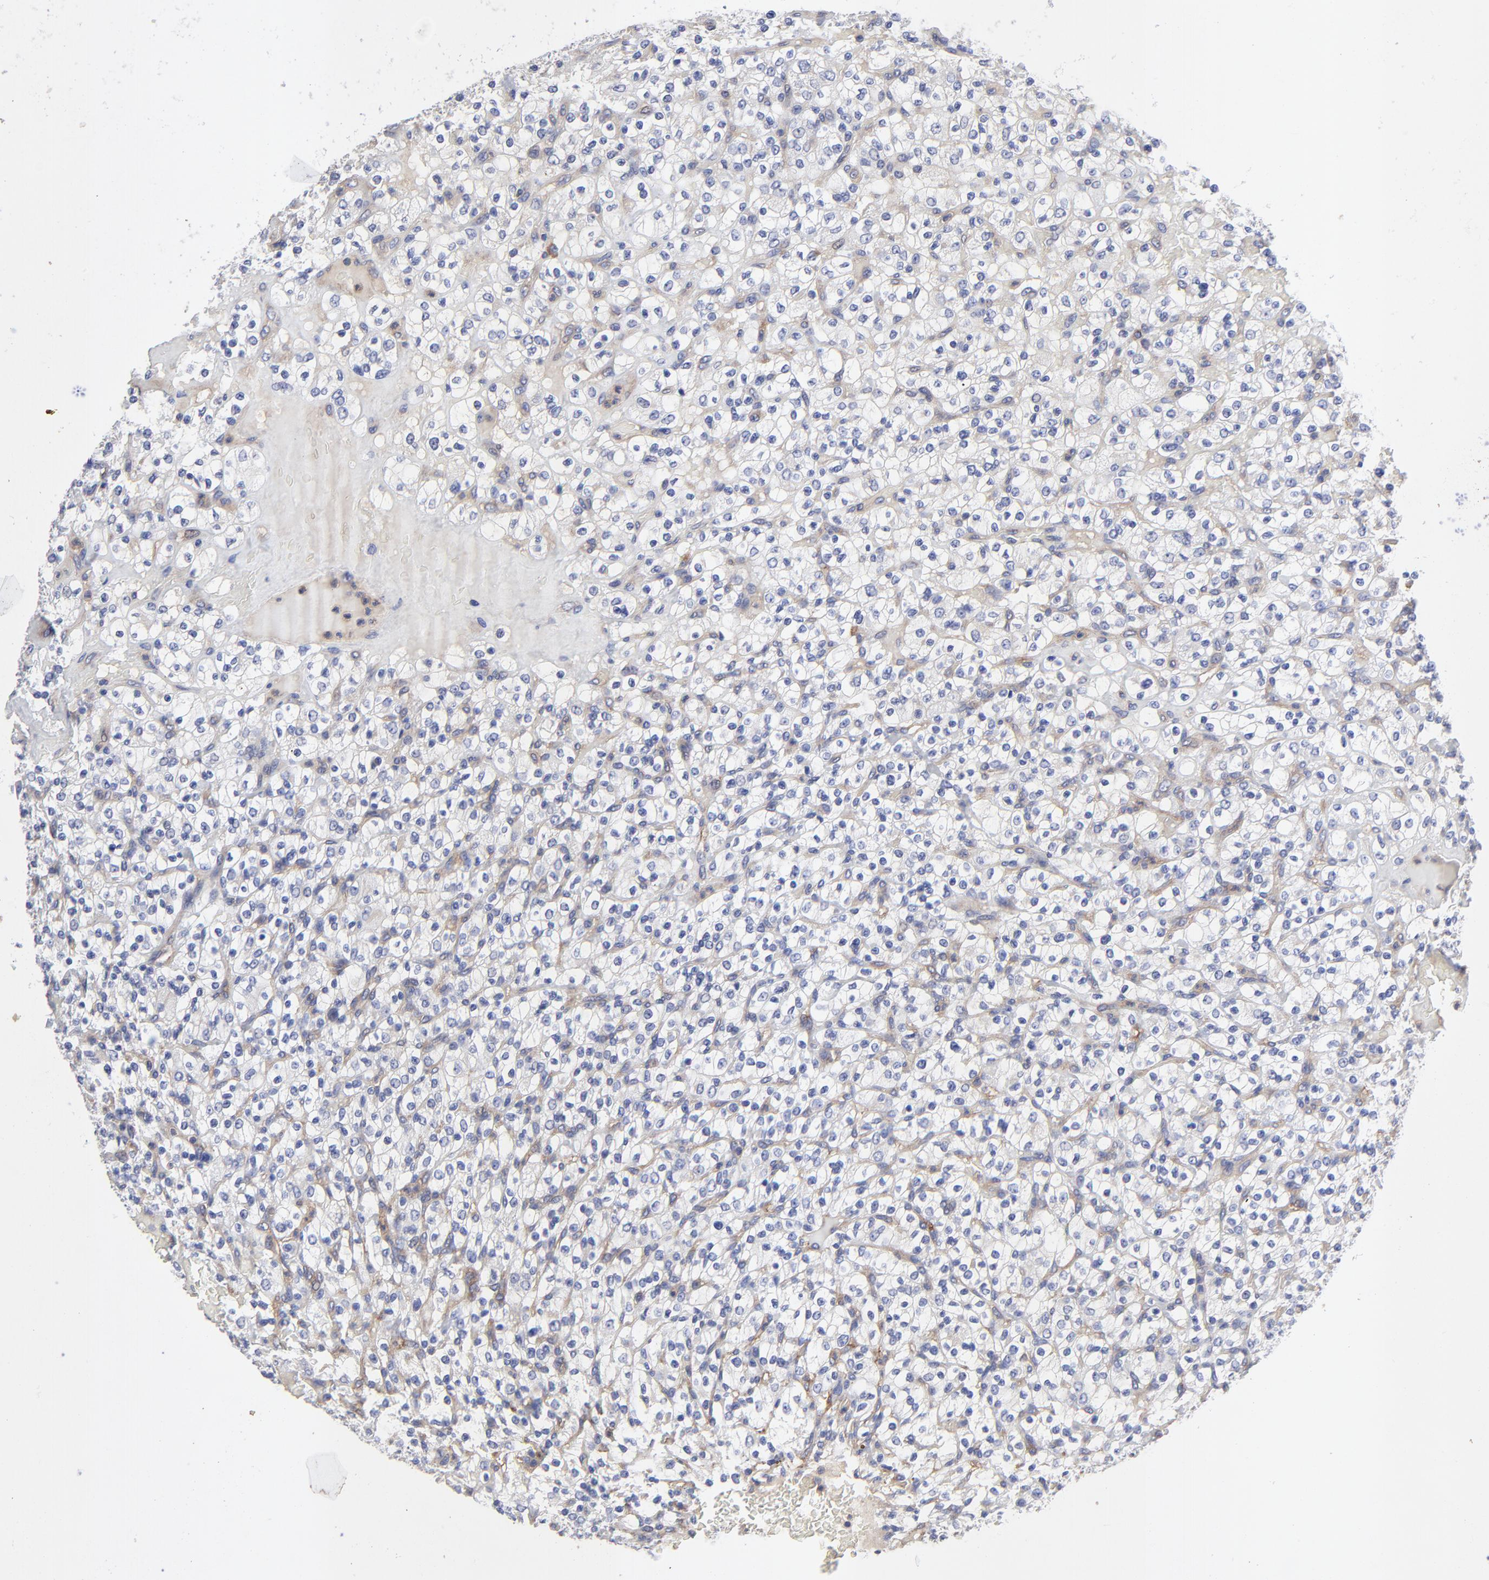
{"staining": {"intensity": "negative", "quantity": "none", "location": "none"}, "tissue": "renal cancer", "cell_type": "Tumor cells", "image_type": "cancer", "snomed": [{"axis": "morphology", "description": "Normal tissue, NOS"}, {"axis": "morphology", "description": "Adenocarcinoma, NOS"}, {"axis": "topography", "description": "Kidney"}], "caption": "This photomicrograph is of adenocarcinoma (renal) stained with IHC to label a protein in brown with the nuclei are counter-stained blue. There is no positivity in tumor cells.", "gene": "SULF2", "patient": {"sex": "female", "age": 72}}